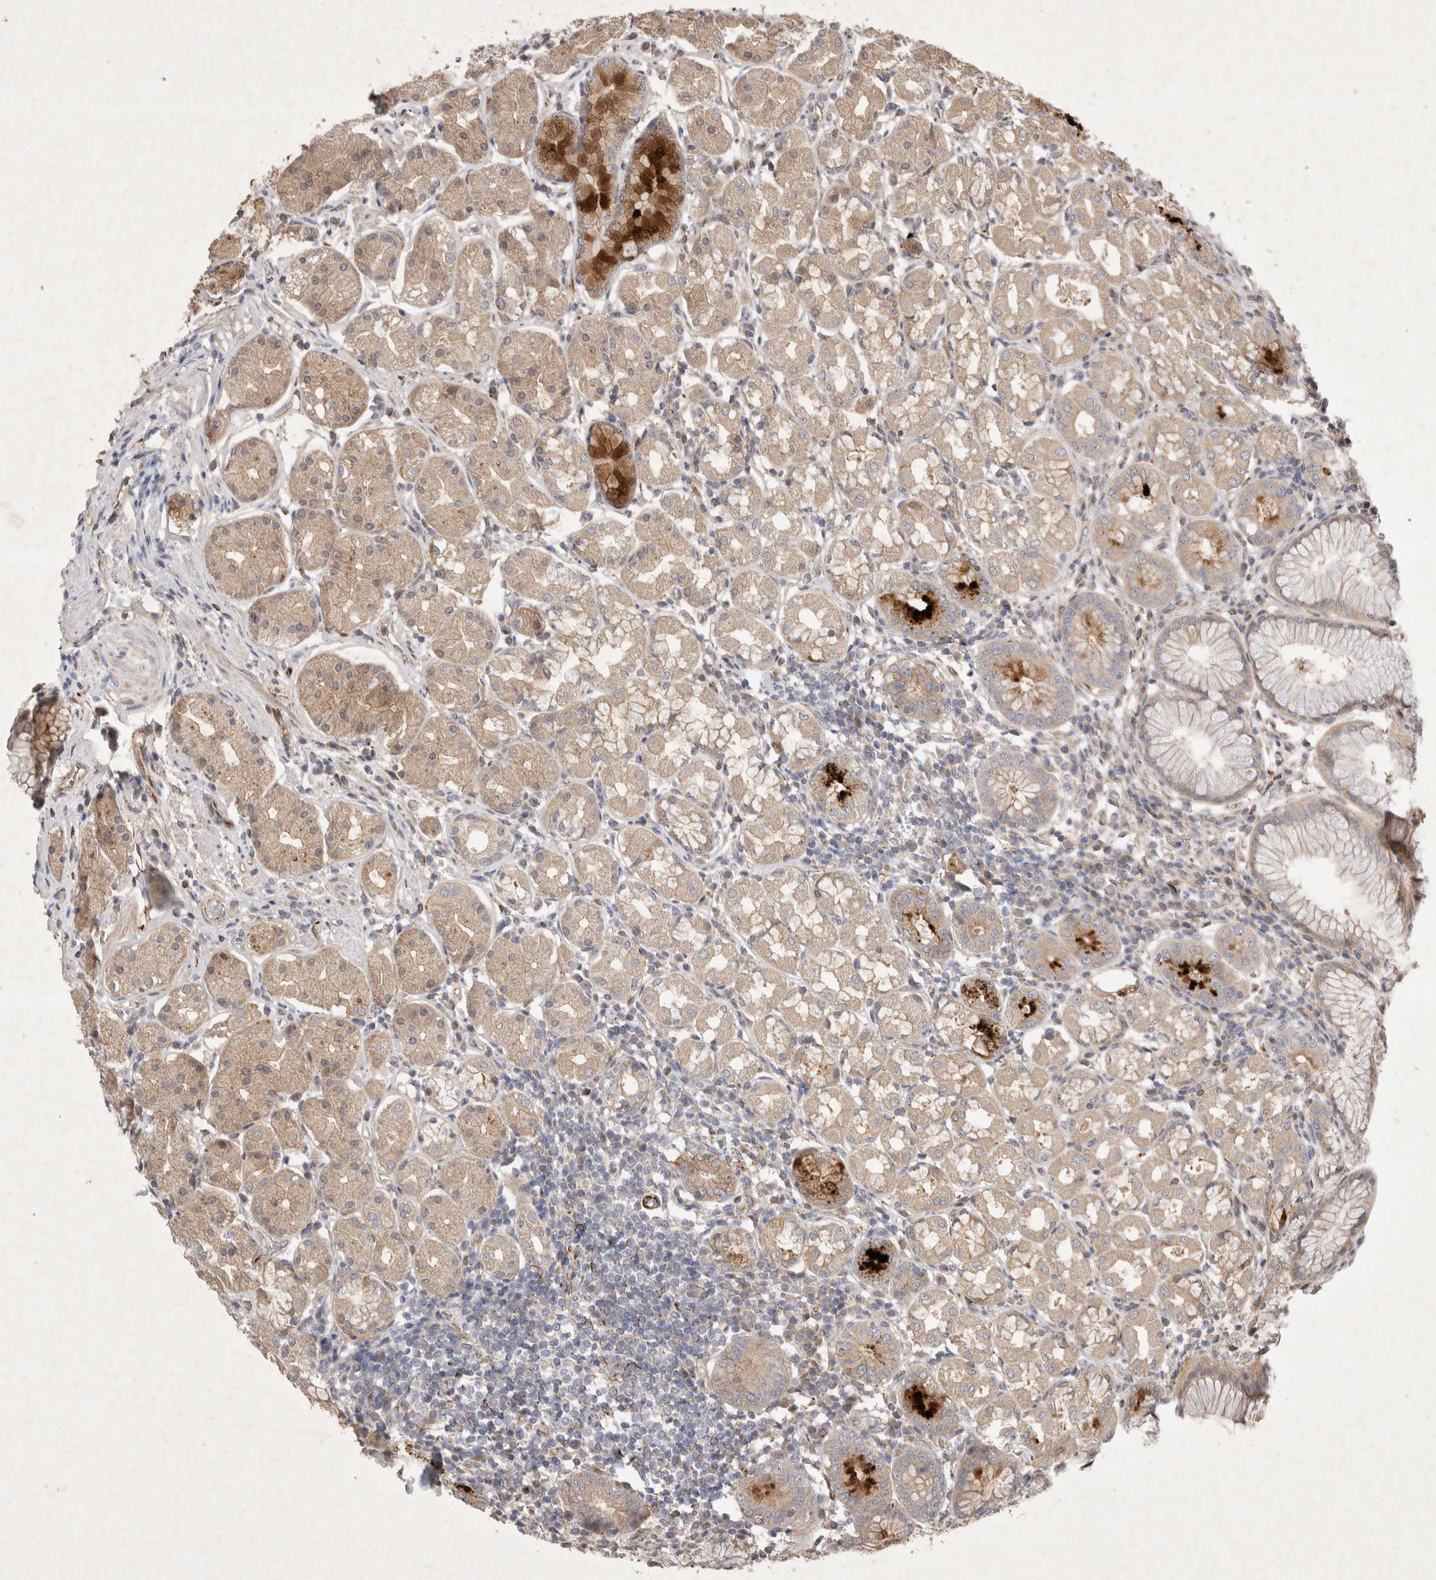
{"staining": {"intensity": "strong", "quantity": "25%-75%", "location": "cytoplasmic/membranous"}, "tissue": "stomach", "cell_type": "Glandular cells", "image_type": "normal", "snomed": [{"axis": "morphology", "description": "Normal tissue, NOS"}, {"axis": "topography", "description": "Stomach, lower"}], "caption": "High-power microscopy captured an immunohistochemistry (IHC) image of unremarkable stomach, revealing strong cytoplasmic/membranous positivity in about 25%-75% of glandular cells. (Stains: DAB (3,3'-diaminobenzidine) in brown, nuclei in blue, Microscopy: brightfield microscopy at high magnification).", "gene": "NMU", "patient": {"sex": "female", "age": 56}}